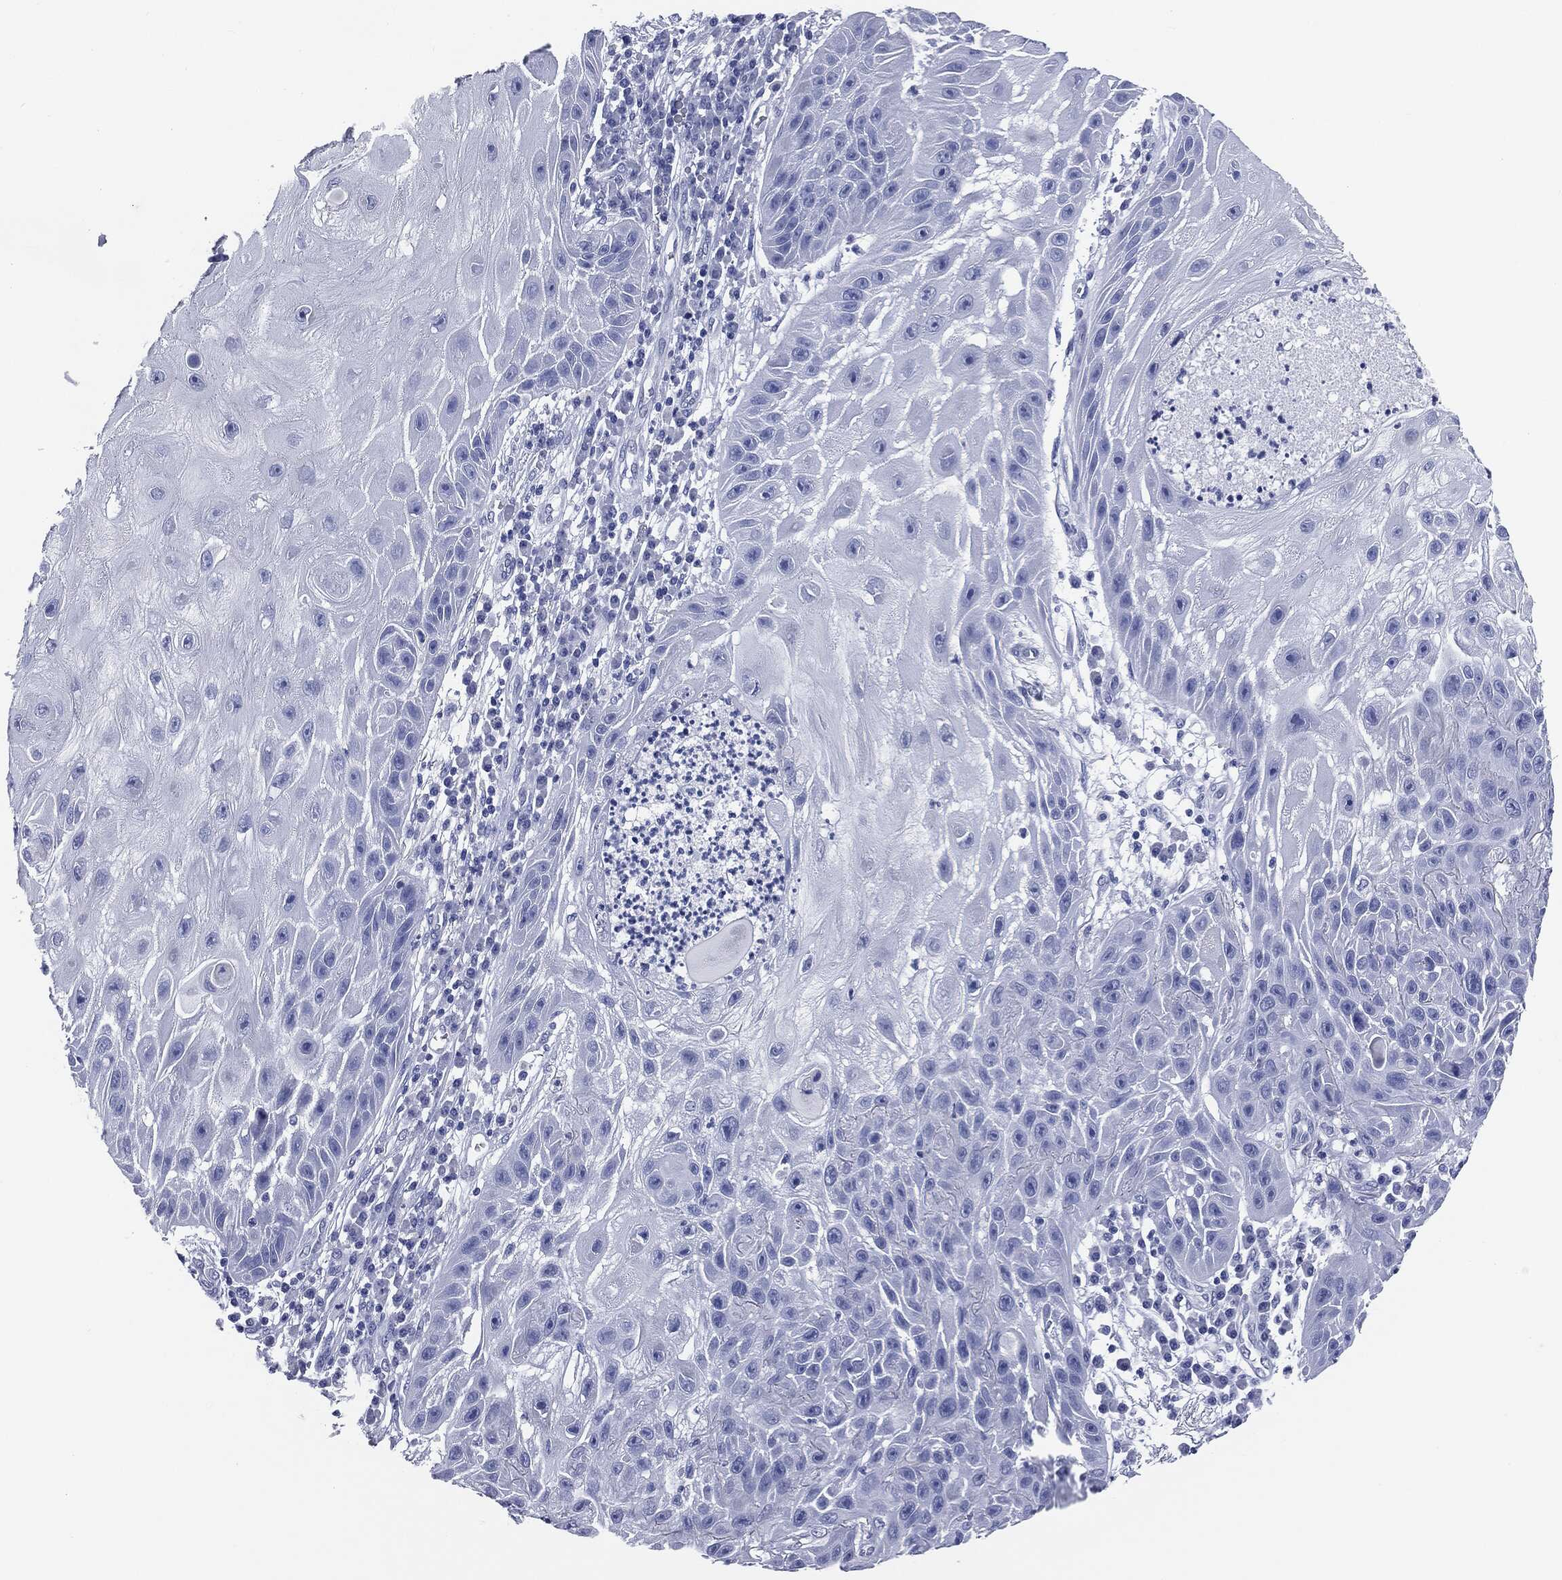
{"staining": {"intensity": "negative", "quantity": "none", "location": "none"}, "tissue": "skin cancer", "cell_type": "Tumor cells", "image_type": "cancer", "snomed": [{"axis": "morphology", "description": "Normal tissue, NOS"}, {"axis": "morphology", "description": "Squamous cell carcinoma, NOS"}, {"axis": "topography", "description": "Skin"}], "caption": "Histopathology image shows no significant protein expression in tumor cells of skin cancer (squamous cell carcinoma).", "gene": "ATP2A1", "patient": {"sex": "male", "age": 79}}